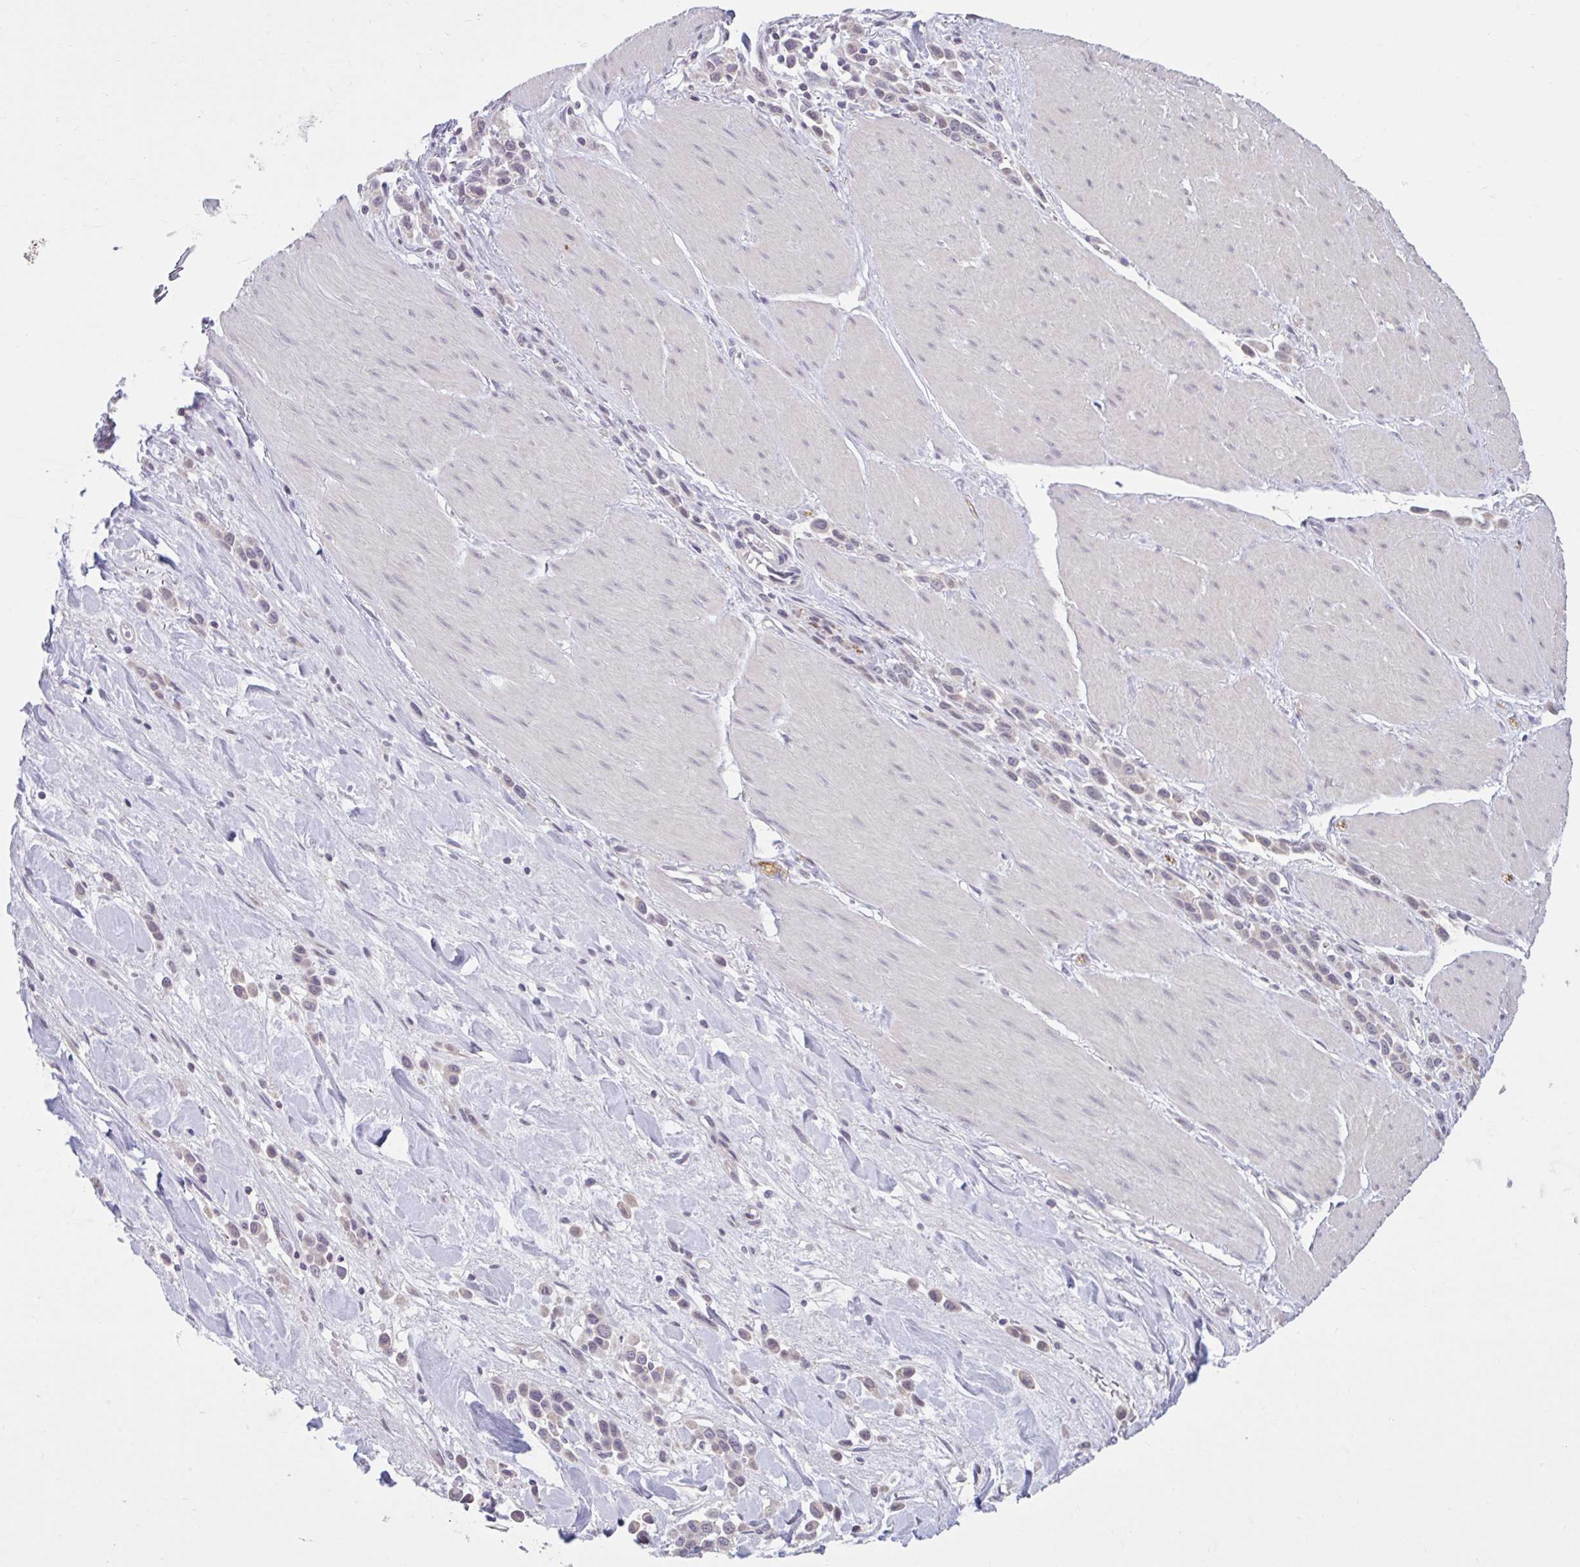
{"staining": {"intensity": "weak", "quantity": "<25%", "location": "cytoplasmic/membranous"}, "tissue": "stomach cancer", "cell_type": "Tumor cells", "image_type": "cancer", "snomed": [{"axis": "morphology", "description": "Adenocarcinoma, NOS"}, {"axis": "topography", "description": "Stomach"}], "caption": "Protein analysis of adenocarcinoma (stomach) demonstrates no significant positivity in tumor cells.", "gene": "CDH19", "patient": {"sex": "male", "age": 47}}